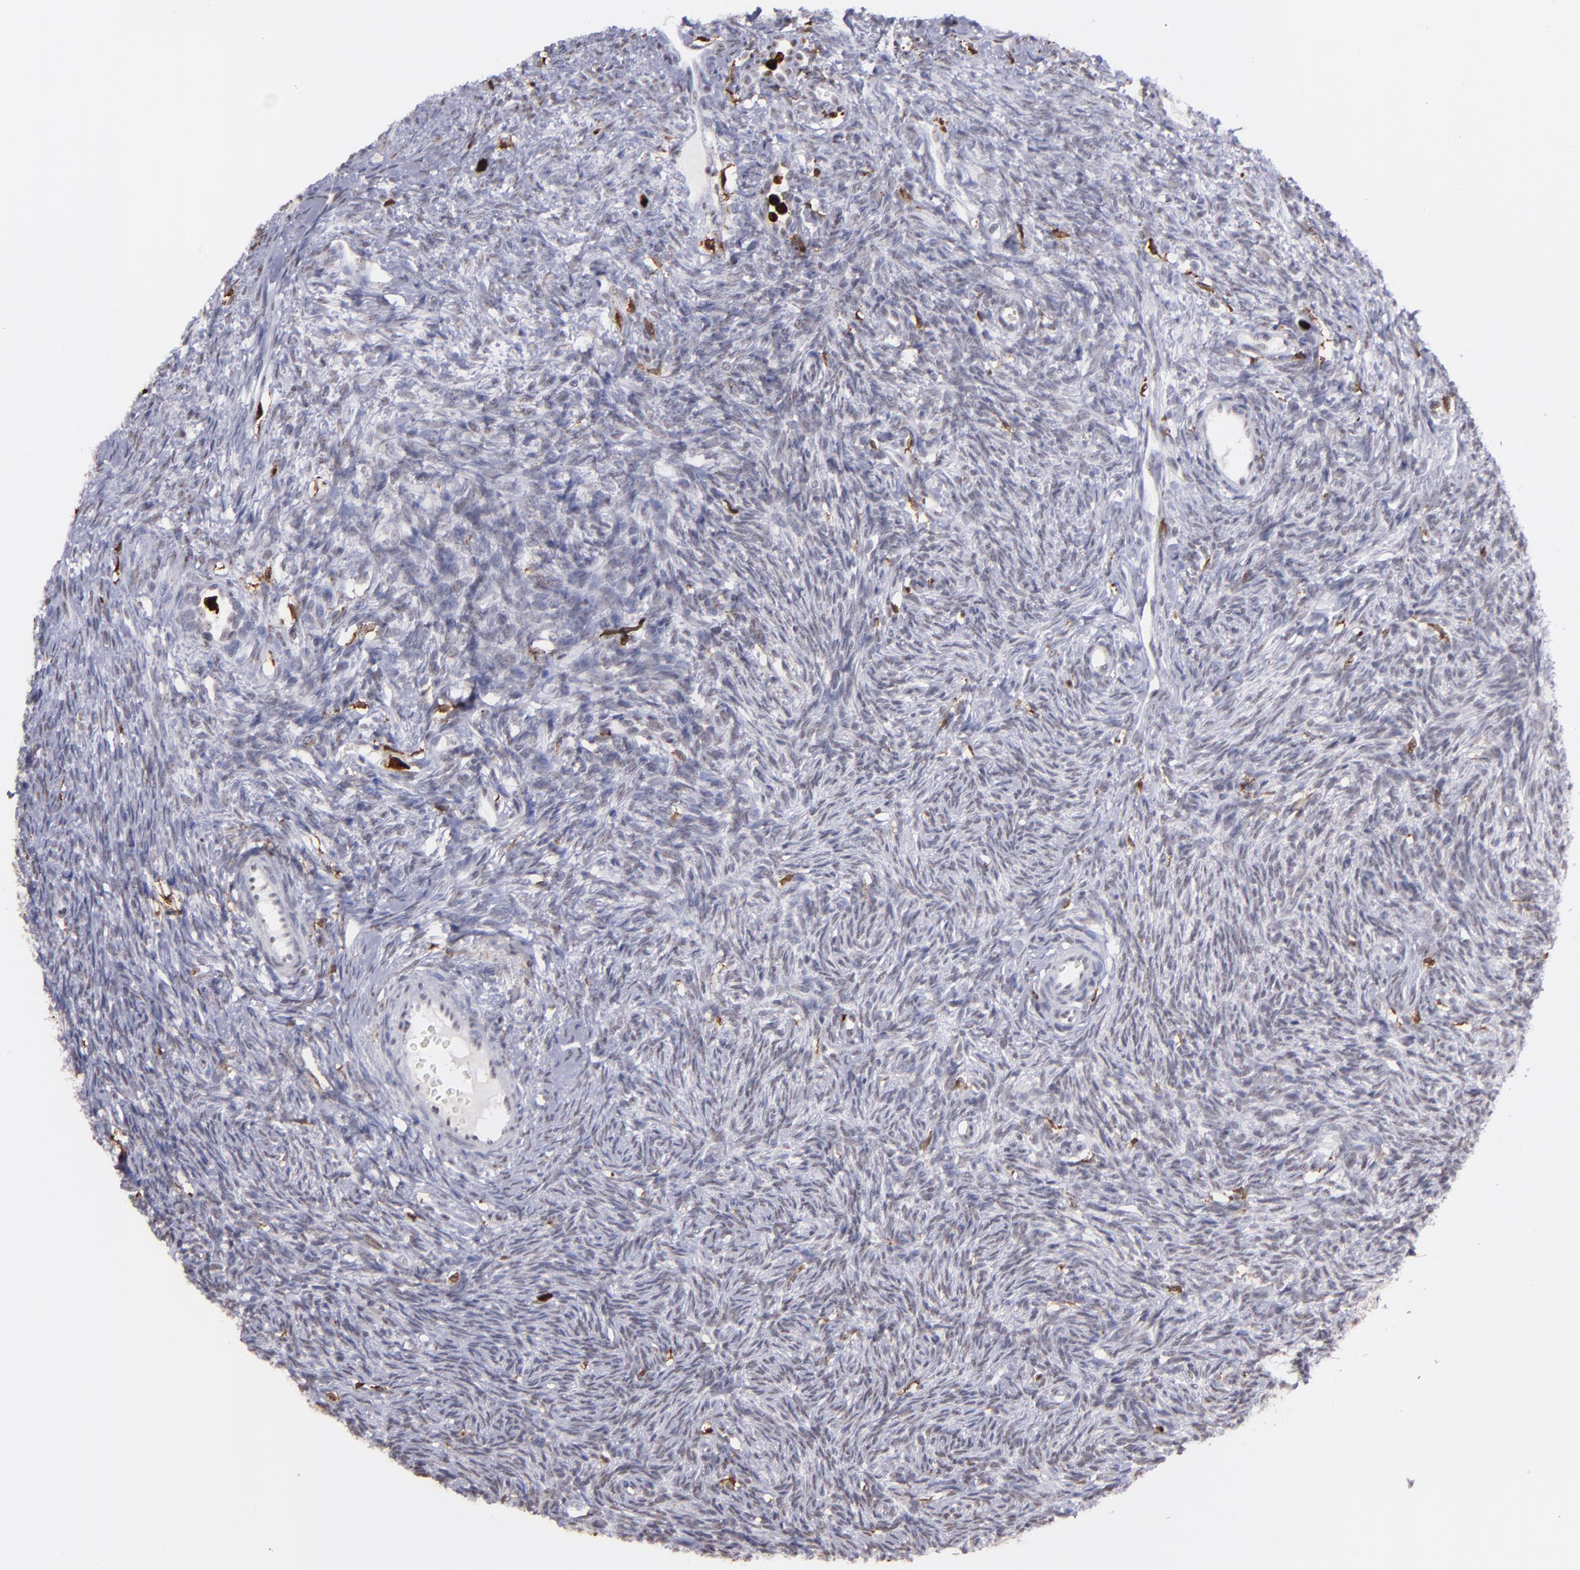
{"staining": {"intensity": "negative", "quantity": "none", "location": "none"}, "tissue": "ovary", "cell_type": "Ovarian stroma cells", "image_type": "normal", "snomed": [{"axis": "morphology", "description": "Normal tissue, NOS"}, {"axis": "topography", "description": "Ovary"}], "caption": "Human ovary stained for a protein using immunohistochemistry exhibits no staining in ovarian stroma cells.", "gene": "NCF2", "patient": {"sex": "female", "age": 33}}